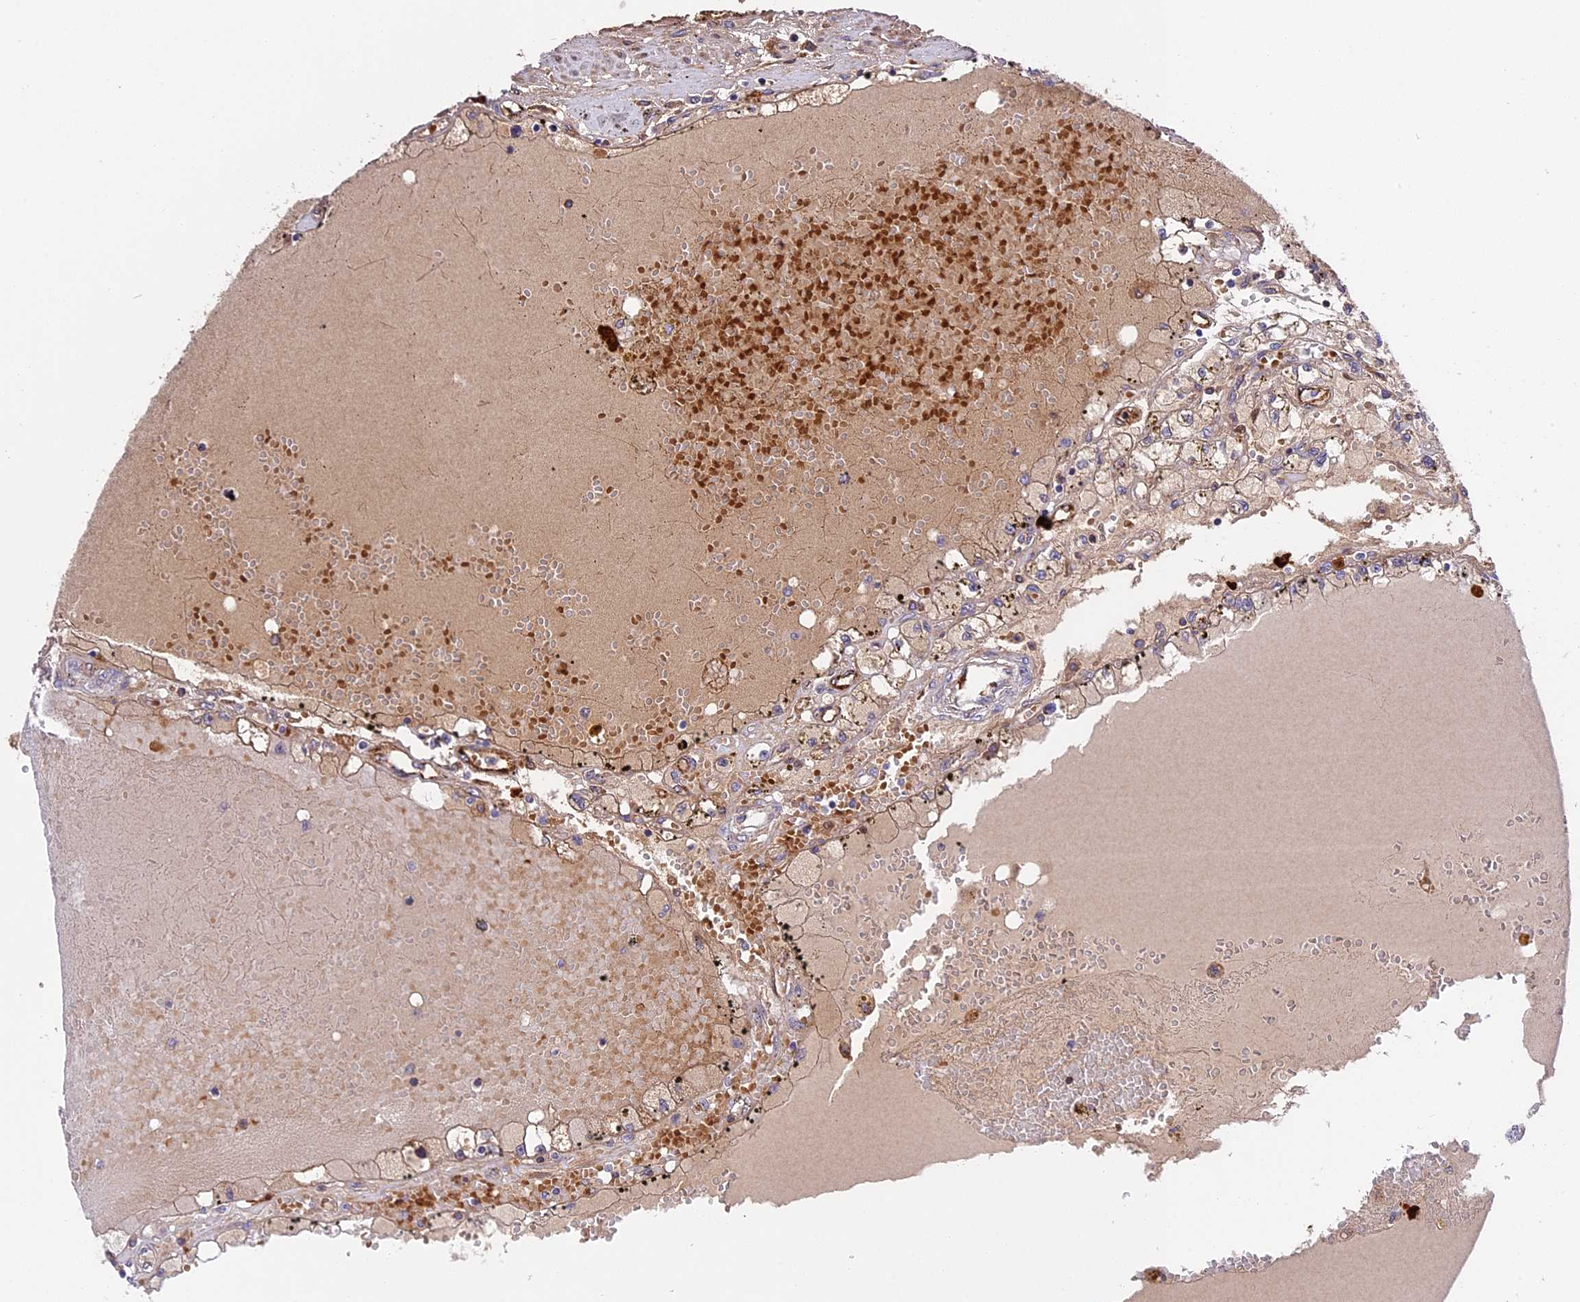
{"staining": {"intensity": "negative", "quantity": "none", "location": "none"}, "tissue": "renal cancer", "cell_type": "Tumor cells", "image_type": "cancer", "snomed": [{"axis": "morphology", "description": "Adenocarcinoma, NOS"}, {"axis": "topography", "description": "Kidney"}], "caption": "Immunohistochemical staining of renal cancer reveals no significant positivity in tumor cells. Brightfield microscopy of immunohistochemistry stained with DAB (3,3'-diaminobenzidine) (brown) and hematoxylin (blue), captured at high magnification.", "gene": "MFSD2A", "patient": {"sex": "male", "age": 56}}